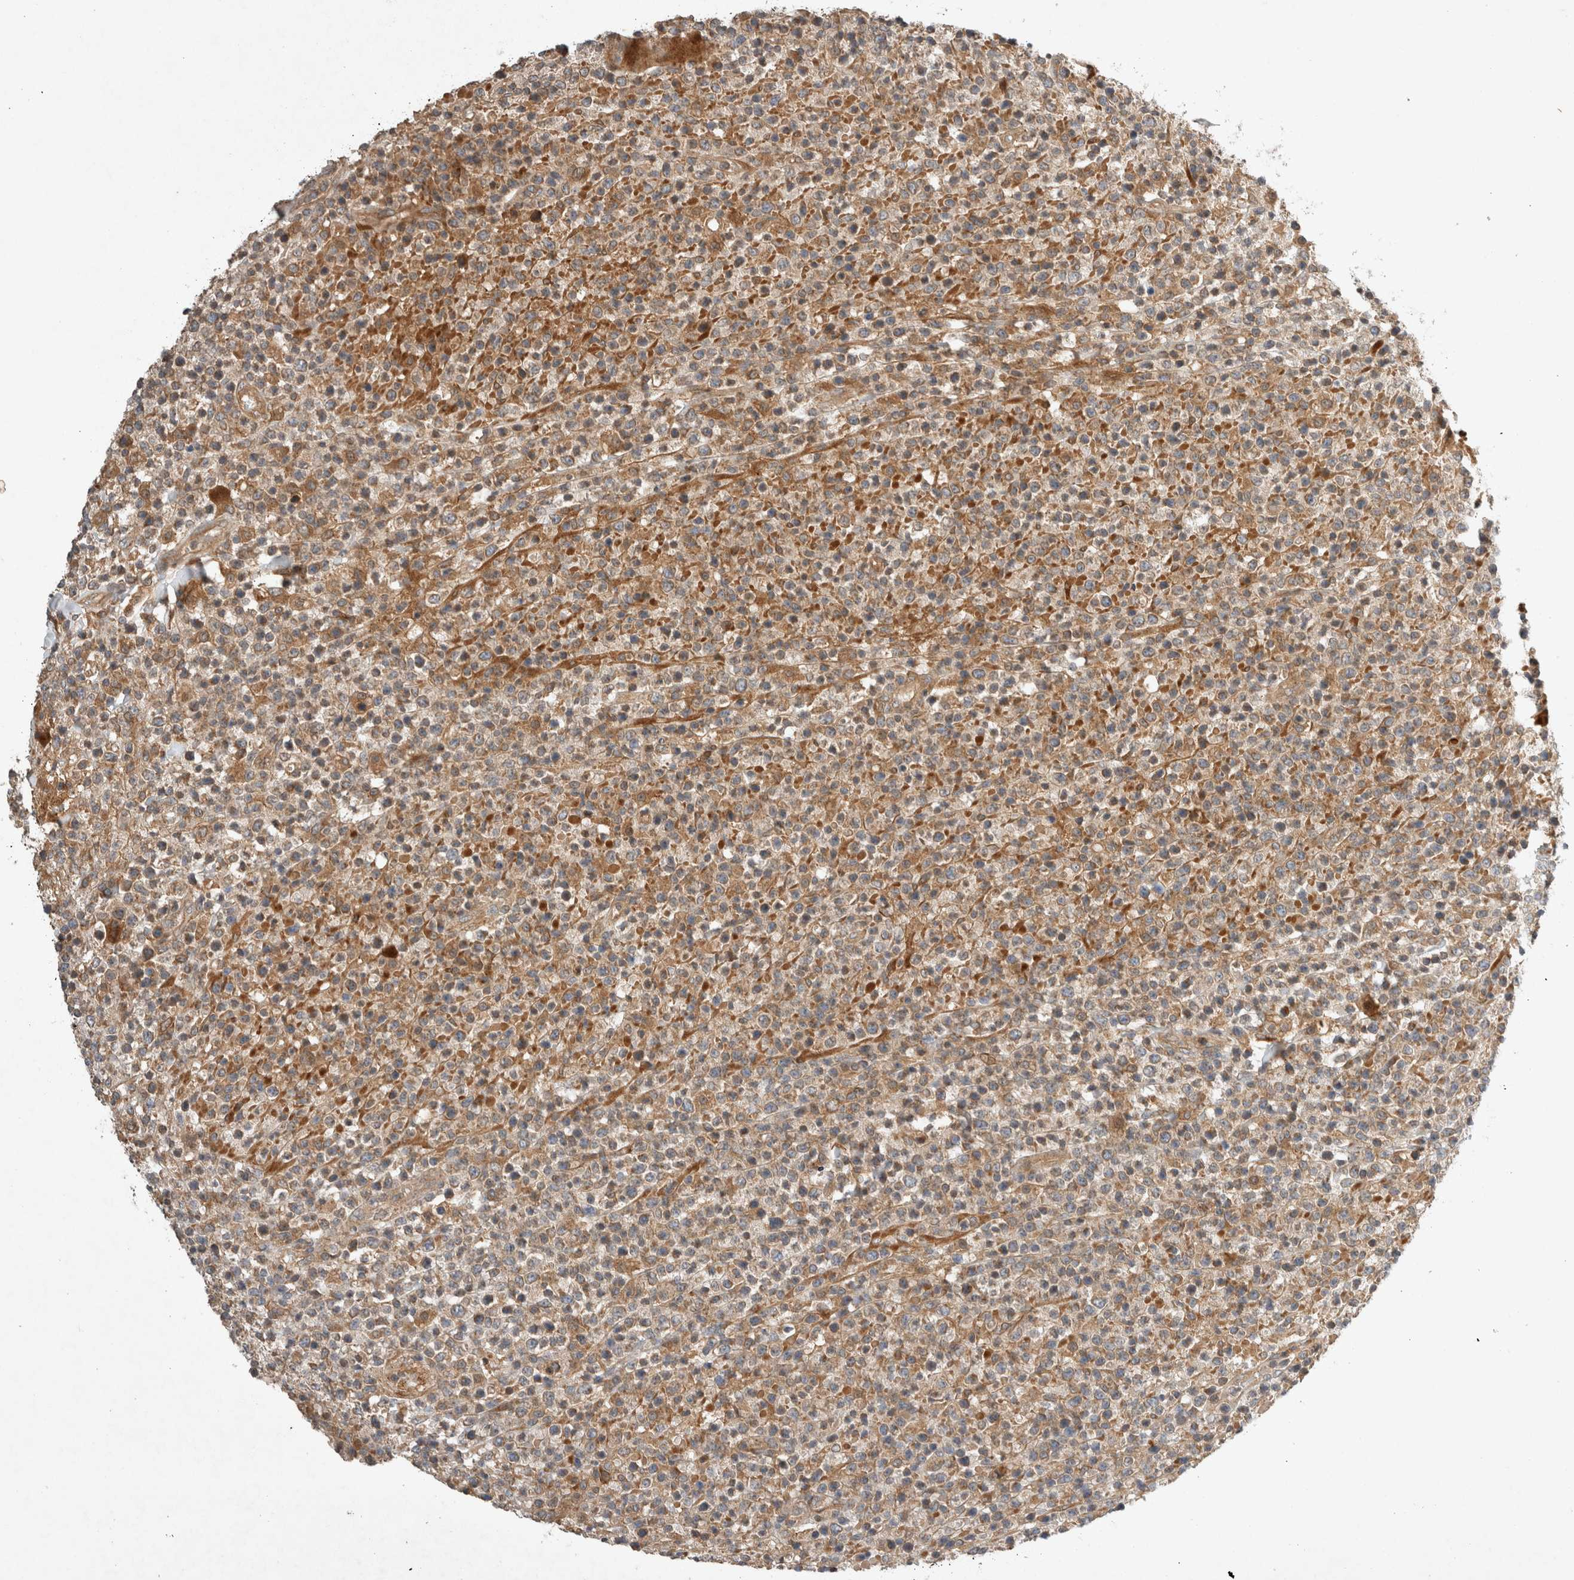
{"staining": {"intensity": "weak", "quantity": ">75%", "location": "cytoplasmic/membranous"}, "tissue": "lymphoma", "cell_type": "Tumor cells", "image_type": "cancer", "snomed": [{"axis": "morphology", "description": "Malignant lymphoma, non-Hodgkin's type, High grade"}, {"axis": "topography", "description": "Colon"}], "caption": "Protein expression by immunohistochemistry reveals weak cytoplasmic/membranous expression in about >75% of tumor cells in high-grade malignant lymphoma, non-Hodgkin's type.", "gene": "ARMC9", "patient": {"sex": "female", "age": 53}}